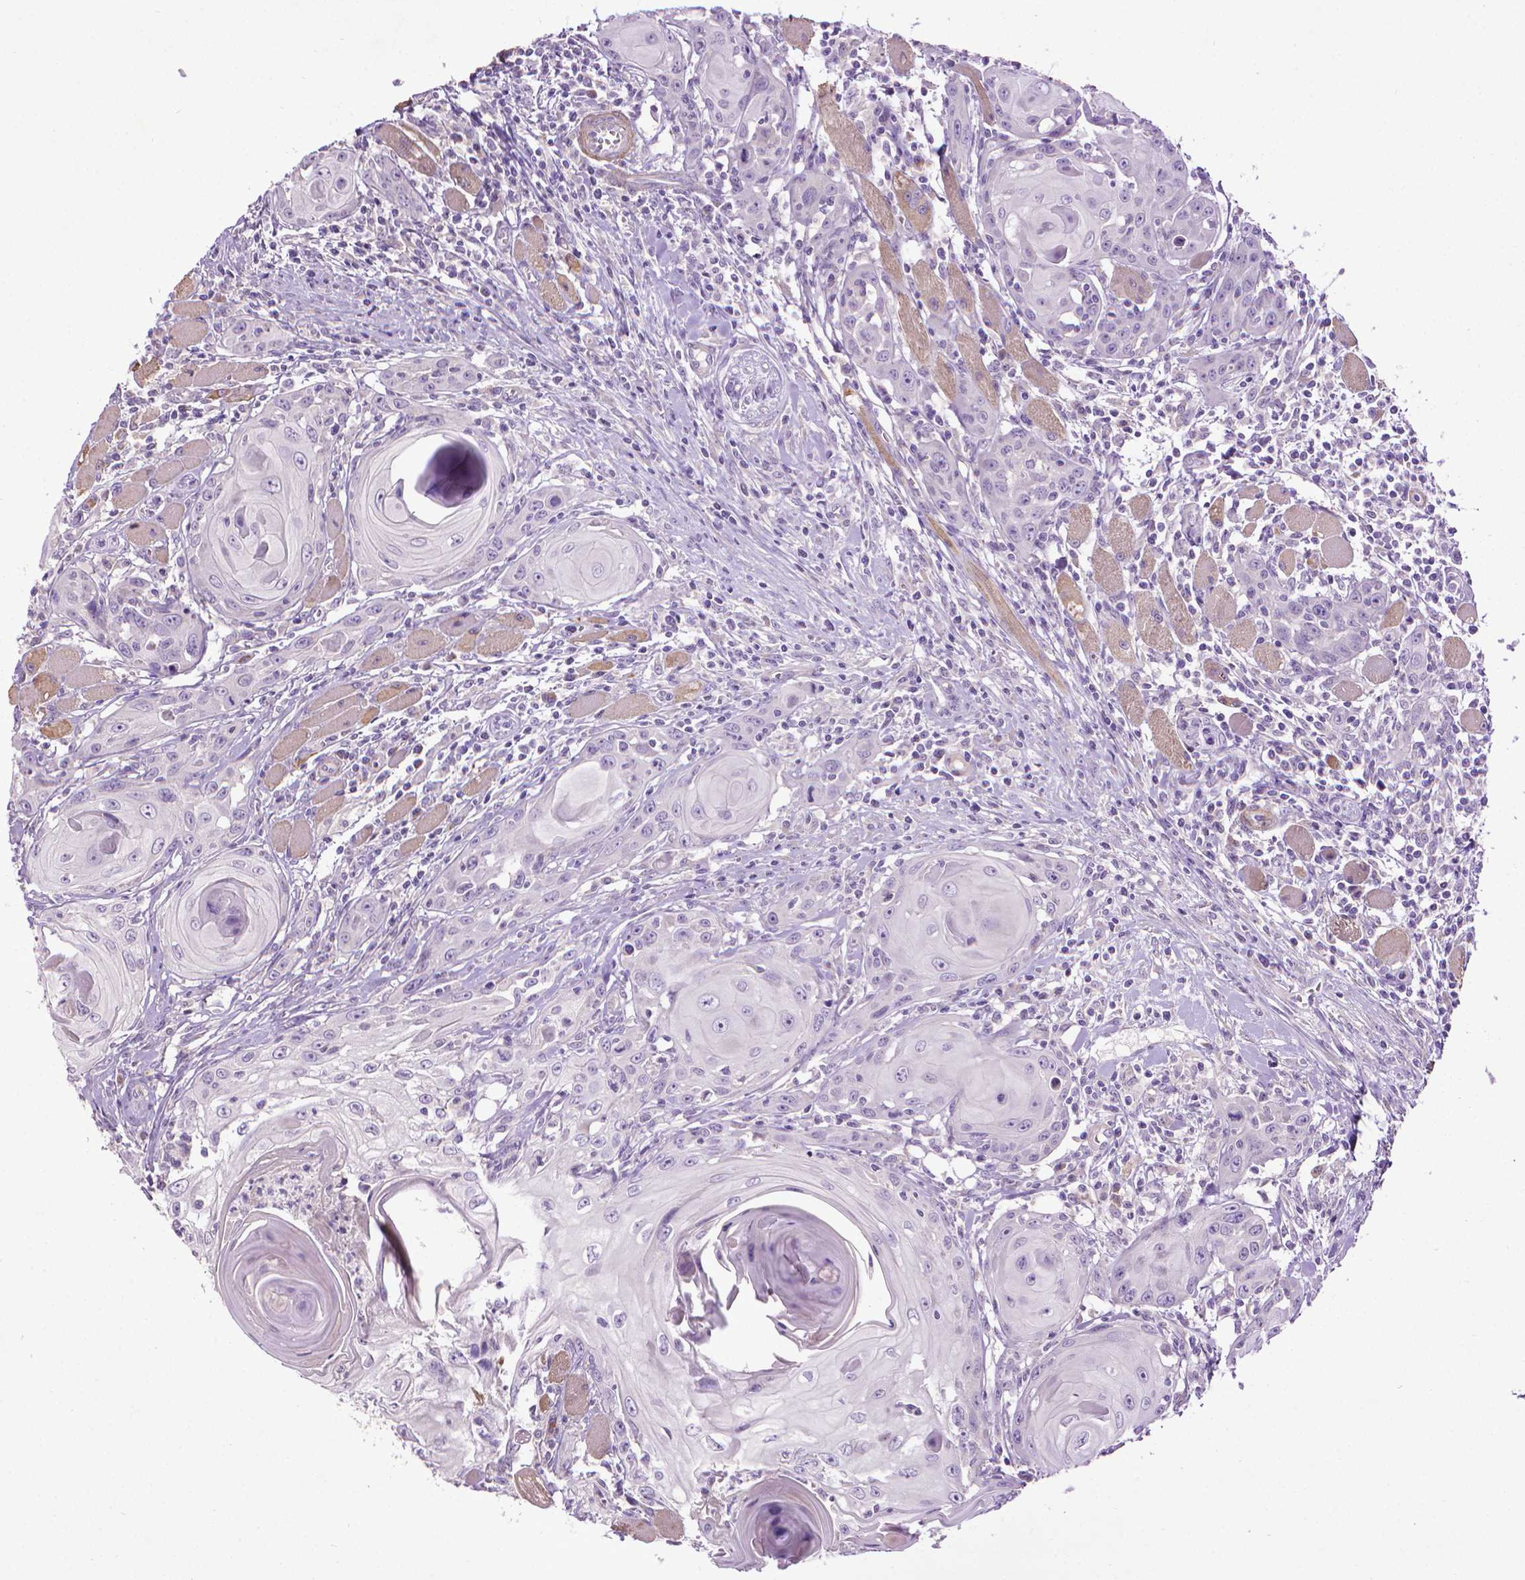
{"staining": {"intensity": "negative", "quantity": "none", "location": "none"}, "tissue": "head and neck cancer", "cell_type": "Tumor cells", "image_type": "cancer", "snomed": [{"axis": "morphology", "description": "Squamous cell carcinoma, NOS"}, {"axis": "topography", "description": "Head-Neck"}], "caption": "Micrograph shows no significant protein positivity in tumor cells of head and neck cancer (squamous cell carcinoma). The staining is performed using DAB brown chromogen with nuclei counter-stained in using hematoxylin.", "gene": "AQP10", "patient": {"sex": "female", "age": 80}}